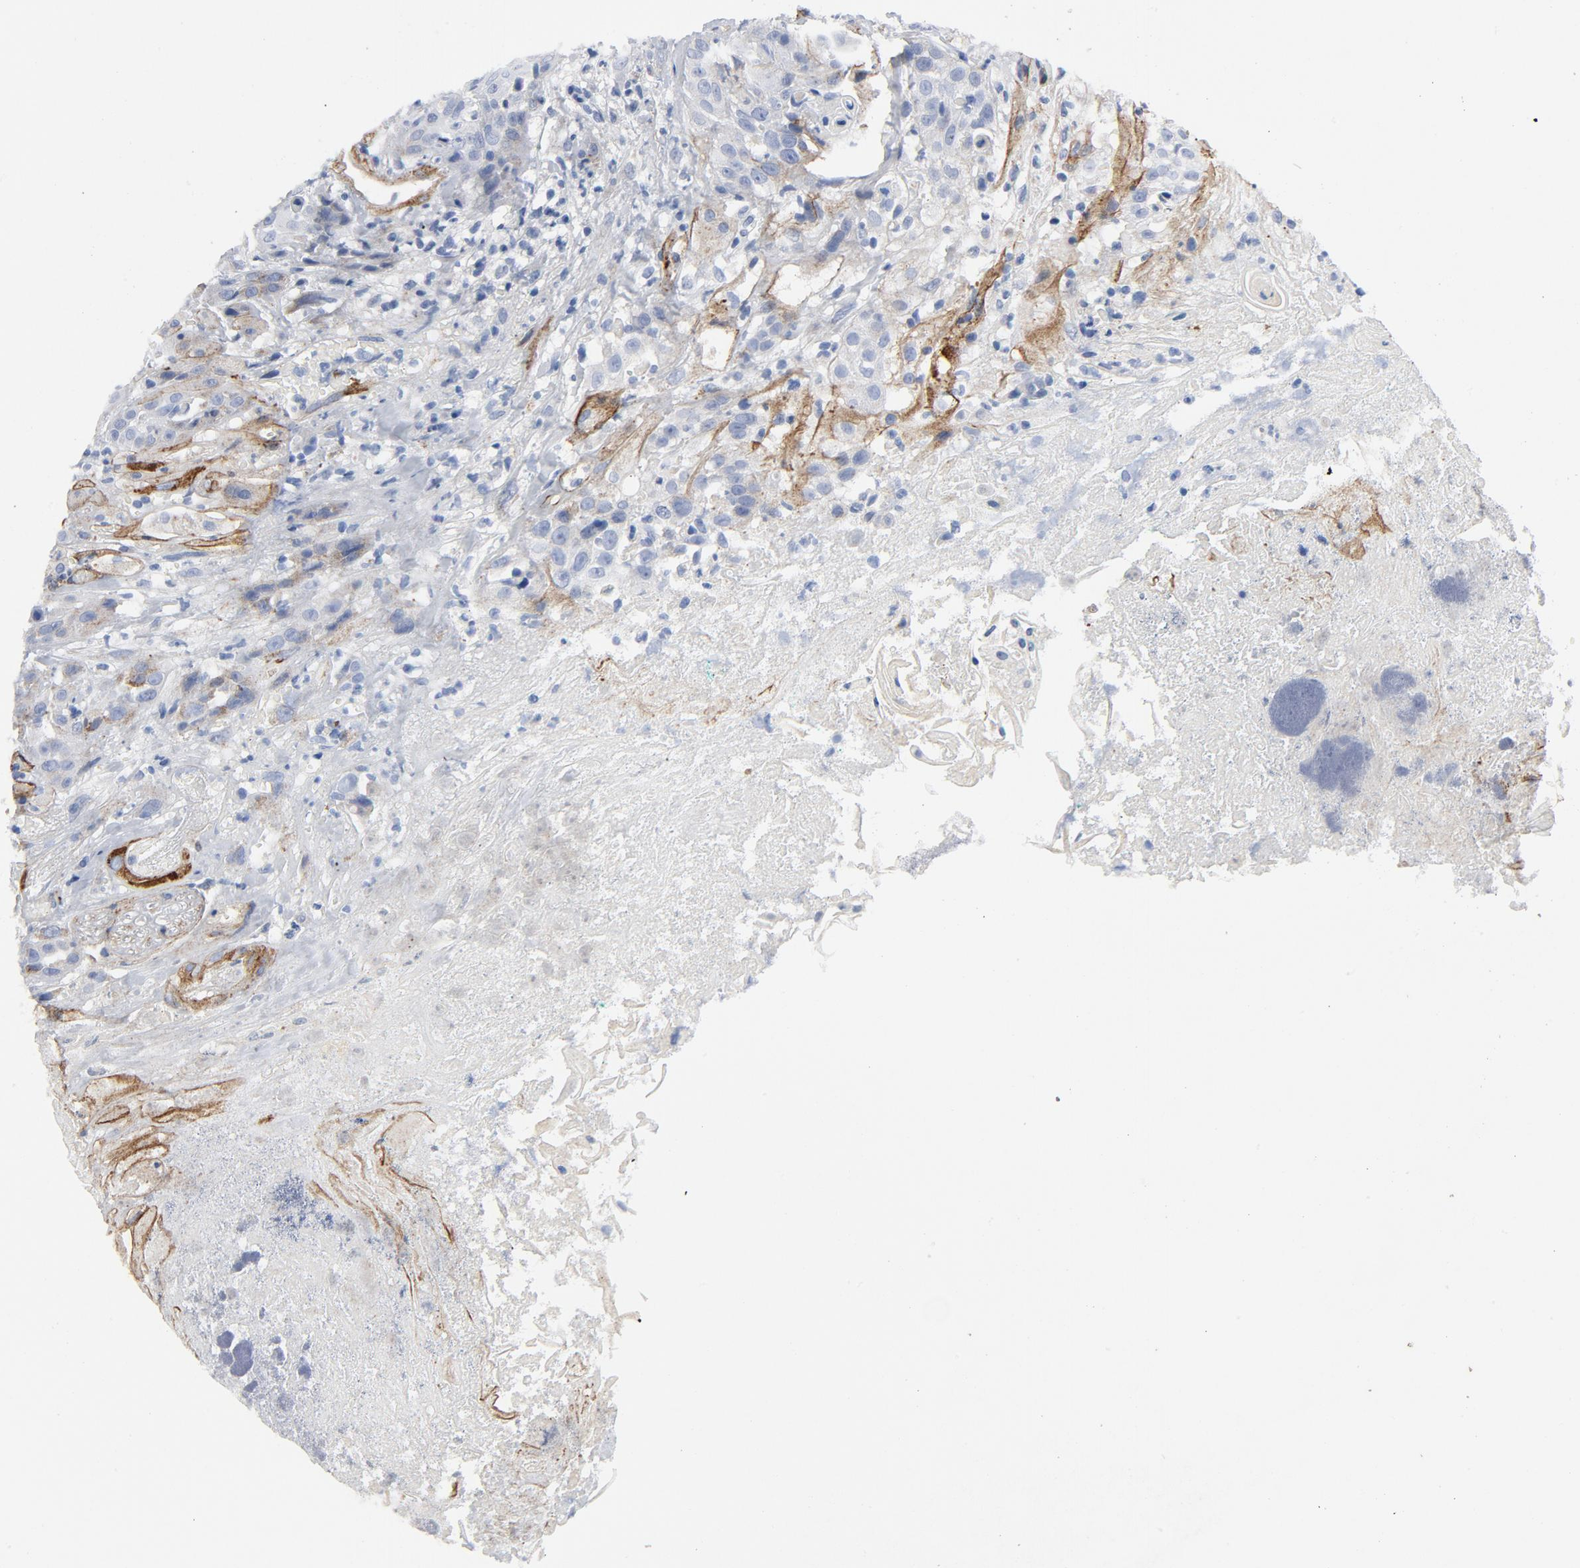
{"staining": {"intensity": "negative", "quantity": "none", "location": "none"}, "tissue": "head and neck cancer", "cell_type": "Tumor cells", "image_type": "cancer", "snomed": [{"axis": "morphology", "description": "Squamous cell carcinoma, NOS"}, {"axis": "topography", "description": "Head-Neck"}], "caption": "This is a image of immunohistochemistry (IHC) staining of squamous cell carcinoma (head and neck), which shows no positivity in tumor cells.", "gene": "LAMC1", "patient": {"sex": "female", "age": 84}}